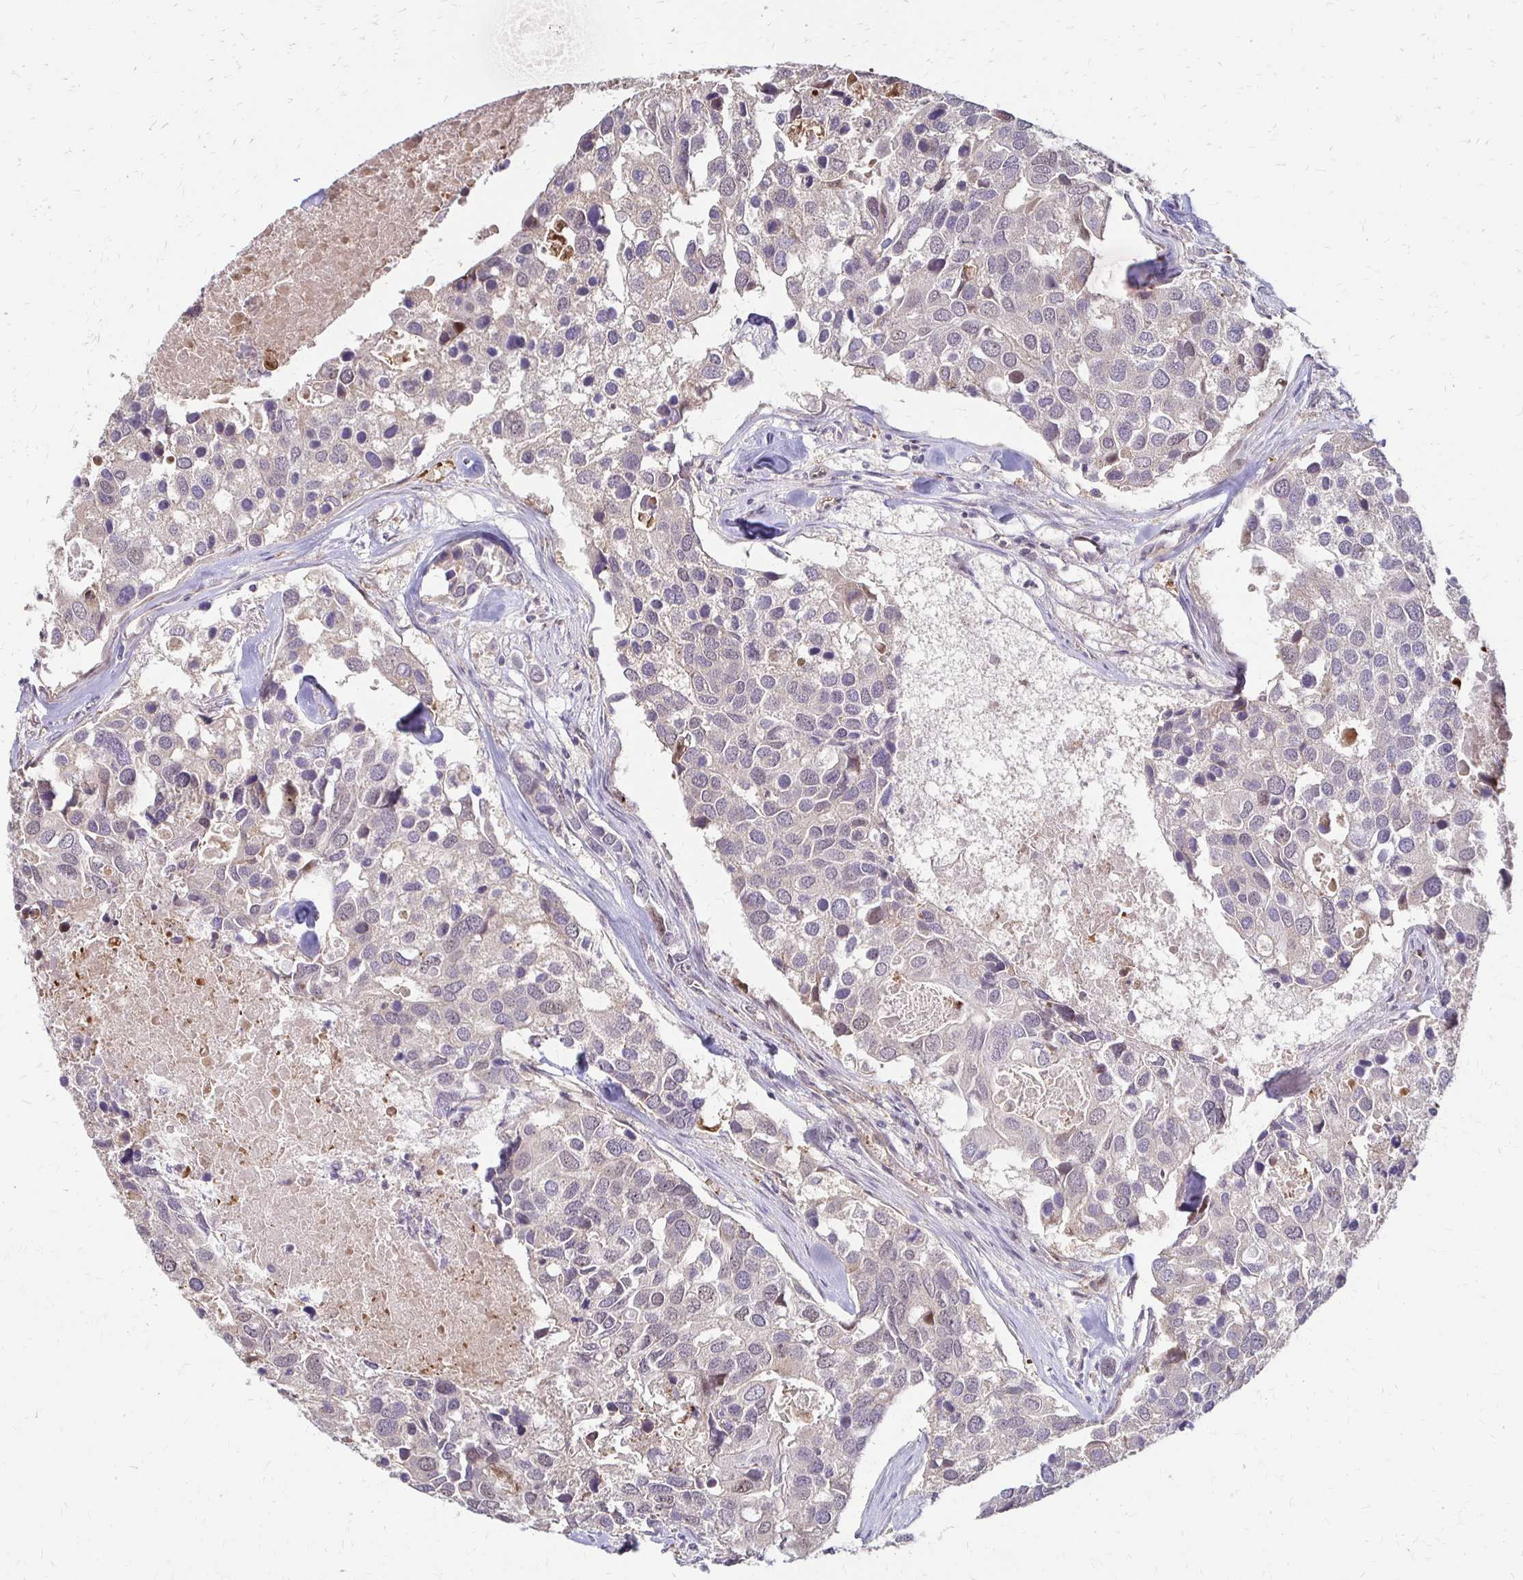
{"staining": {"intensity": "negative", "quantity": "none", "location": "none"}, "tissue": "breast cancer", "cell_type": "Tumor cells", "image_type": "cancer", "snomed": [{"axis": "morphology", "description": "Duct carcinoma"}, {"axis": "topography", "description": "Breast"}], "caption": "Breast invasive ductal carcinoma was stained to show a protein in brown. There is no significant staining in tumor cells.", "gene": "CFL2", "patient": {"sex": "female", "age": 83}}